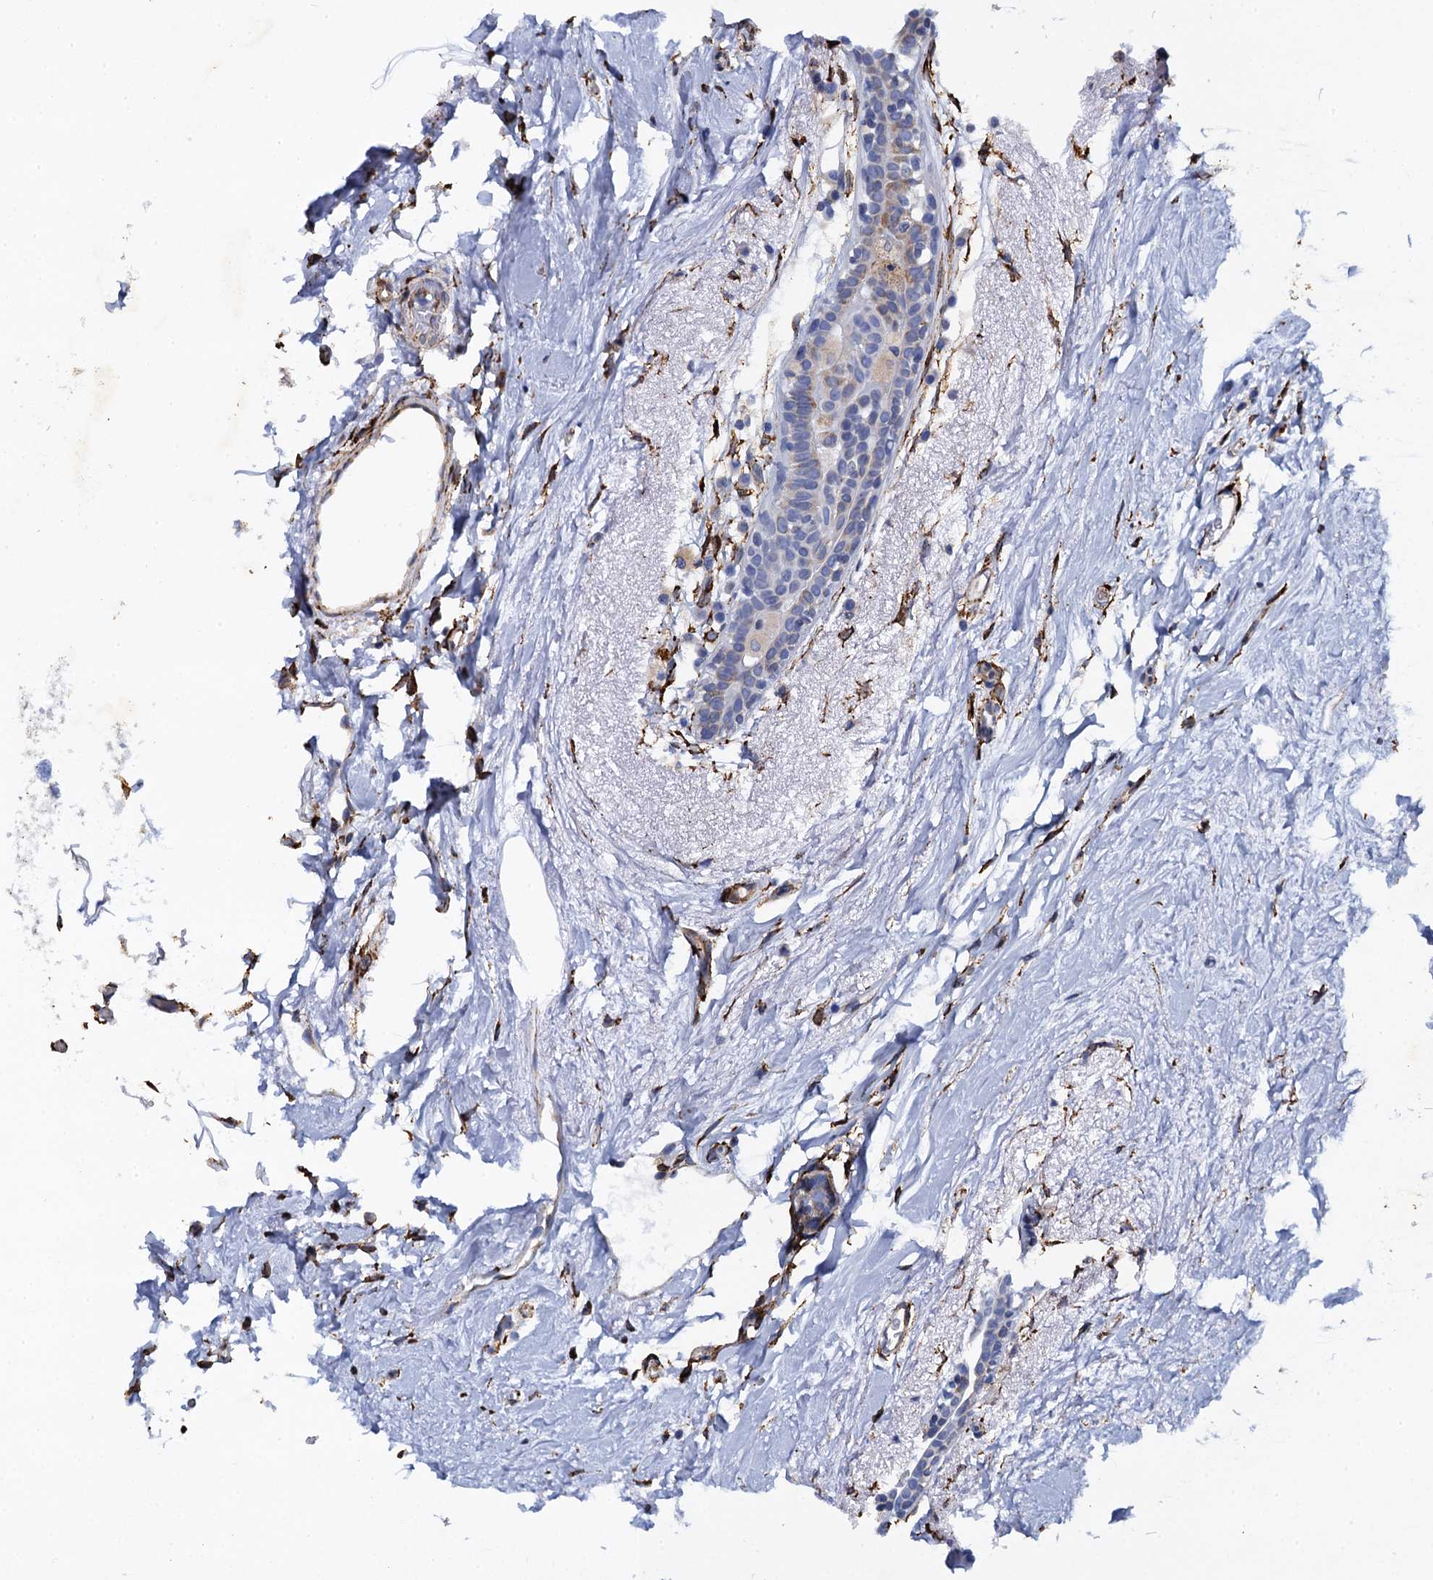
{"staining": {"intensity": "weak", "quantity": "<25%", "location": "cytoplasmic/membranous"}, "tissue": "breast cancer", "cell_type": "Tumor cells", "image_type": "cancer", "snomed": [{"axis": "morphology", "description": "Normal tissue, NOS"}, {"axis": "morphology", "description": "Duct carcinoma"}, {"axis": "topography", "description": "Breast"}], "caption": "Breast cancer (infiltrating ductal carcinoma) was stained to show a protein in brown. There is no significant staining in tumor cells. (IHC, brightfield microscopy, high magnification).", "gene": "POGLUT3", "patient": {"sex": "female", "age": 62}}